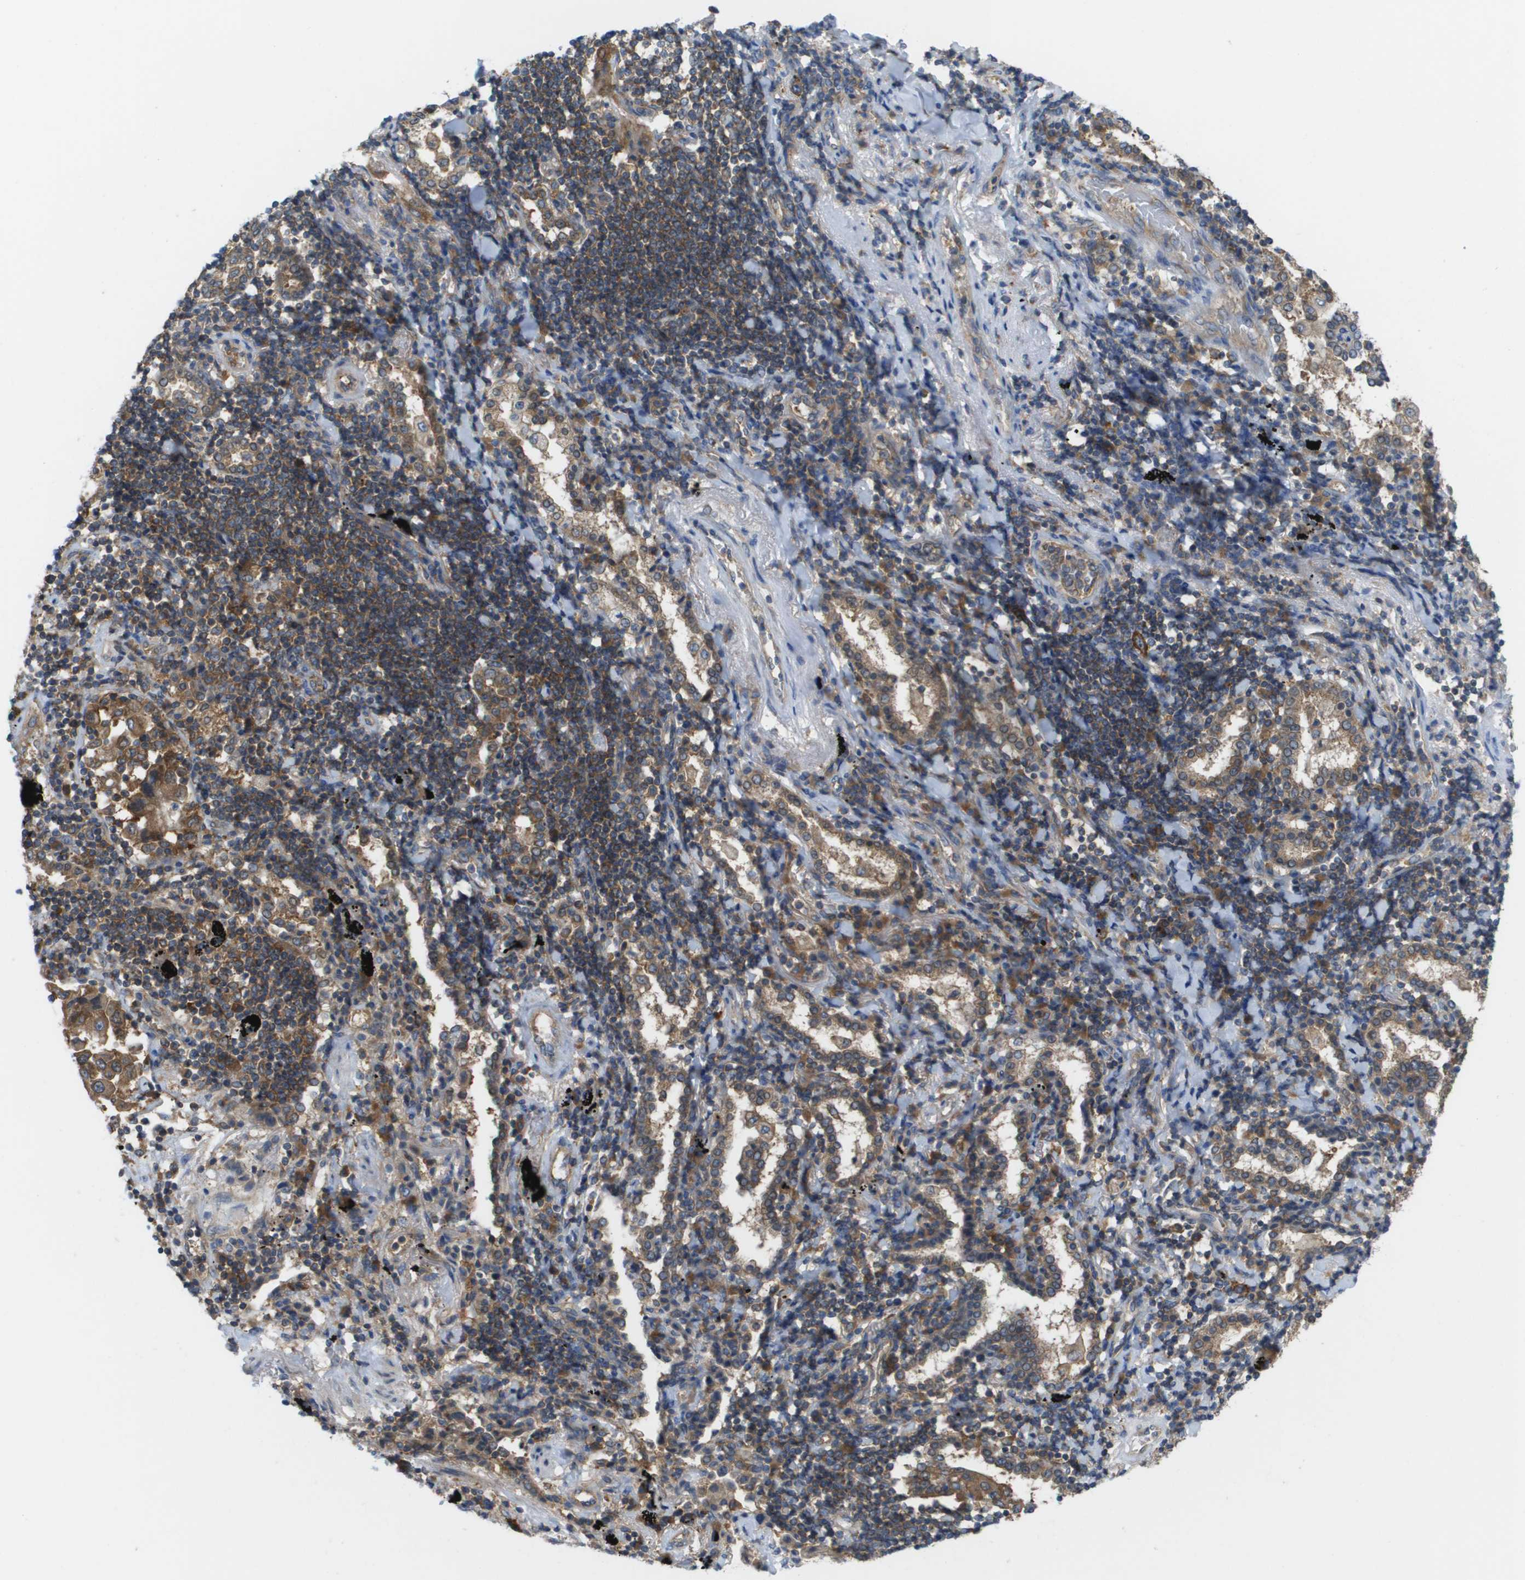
{"staining": {"intensity": "moderate", "quantity": ">75%", "location": "cytoplasmic/membranous"}, "tissue": "lung cancer", "cell_type": "Tumor cells", "image_type": "cancer", "snomed": [{"axis": "morphology", "description": "Adenocarcinoma, NOS"}, {"axis": "topography", "description": "Lung"}], "caption": "Immunohistochemistry (IHC) (DAB (3,3'-diaminobenzidine)) staining of adenocarcinoma (lung) demonstrates moderate cytoplasmic/membranous protein positivity in approximately >75% of tumor cells.", "gene": "EIF4G2", "patient": {"sex": "female", "age": 65}}